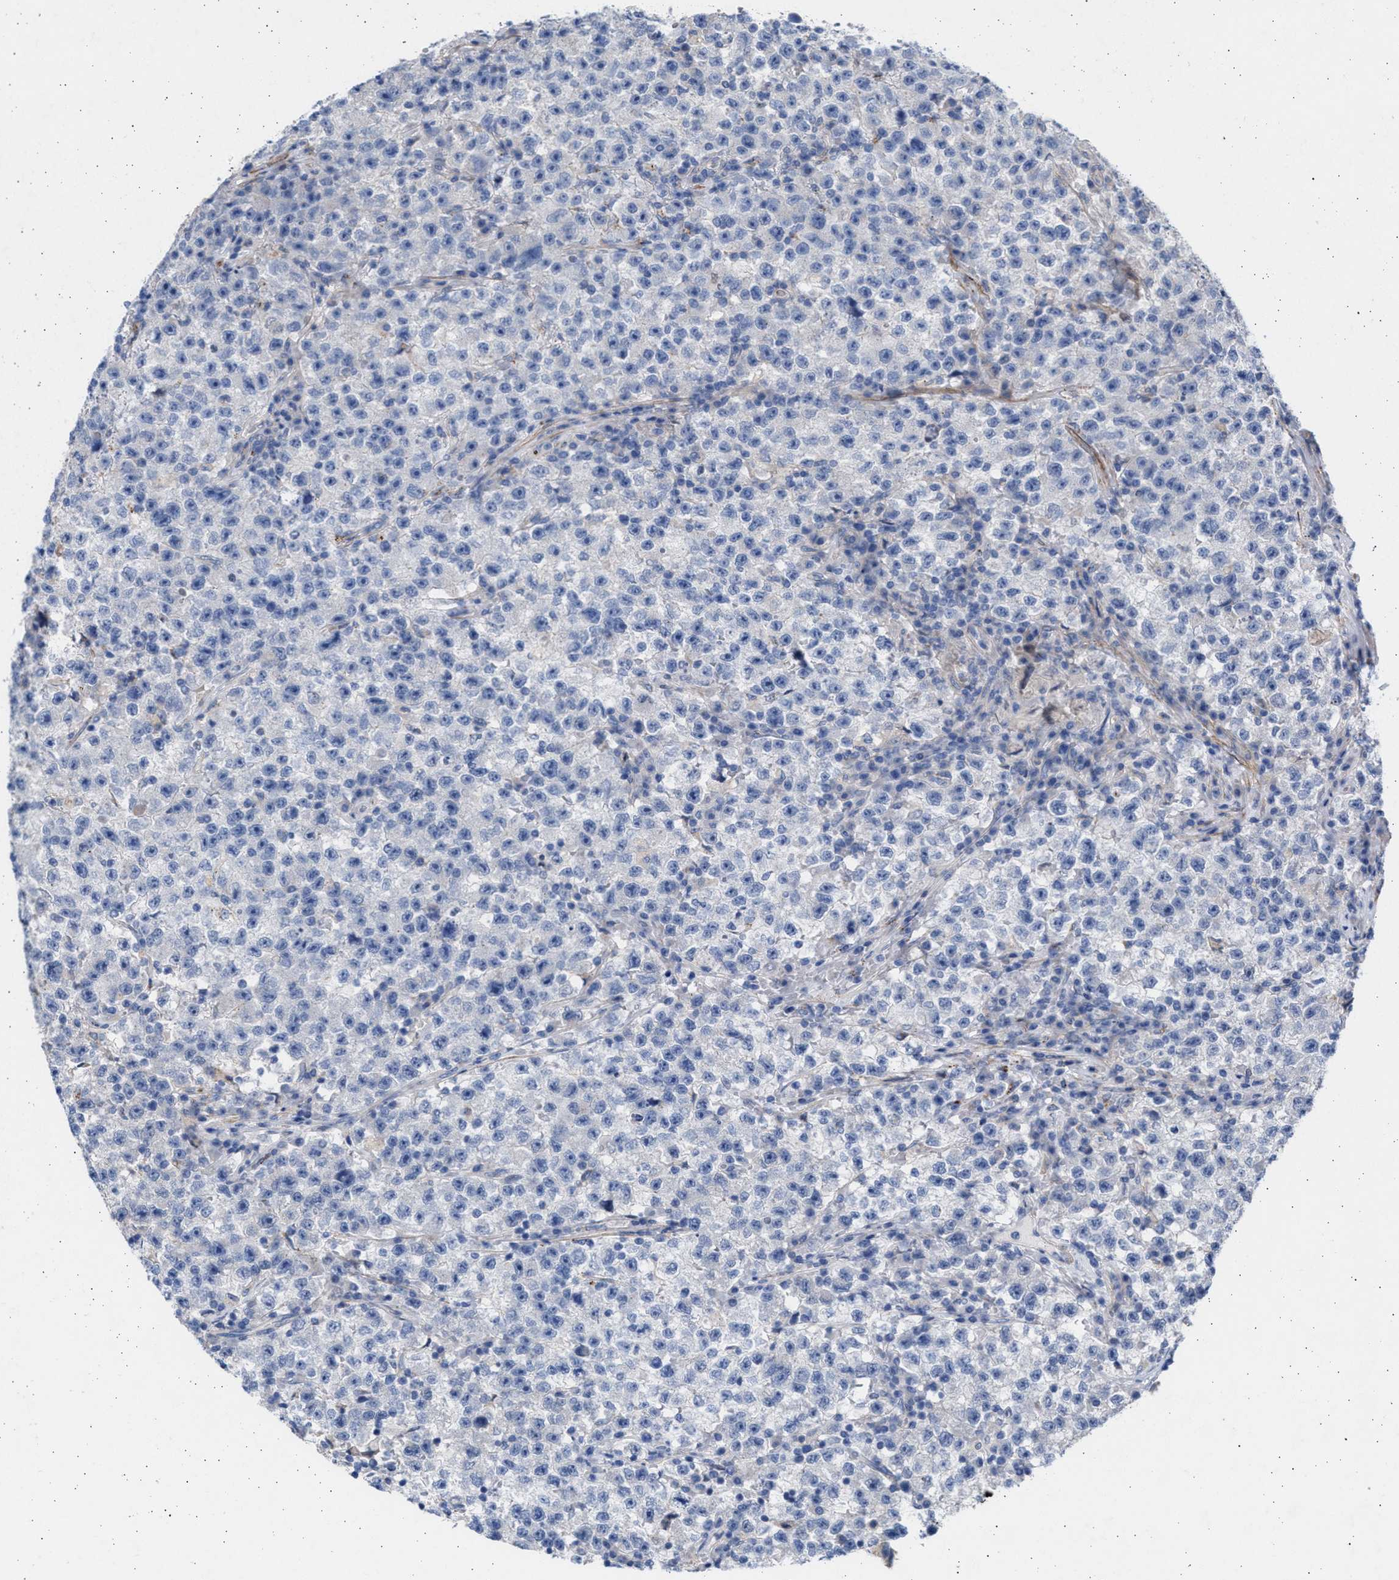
{"staining": {"intensity": "negative", "quantity": "none", "location": "none"}, "tissue": "testis cancer", "cell_type": "Tumor cells", "image_type": "cancer", "snomed": [{"axis": "morphology", "description": "Seminoma, NOS"}, {"axis": "topography", "description": "Testis"}], "caption": "Protein analysis of seminoma (testis) exhibits no significant staining in tumor cells.", "gene": "NBR1", "patient": {"sex": "male", "age": 22}}